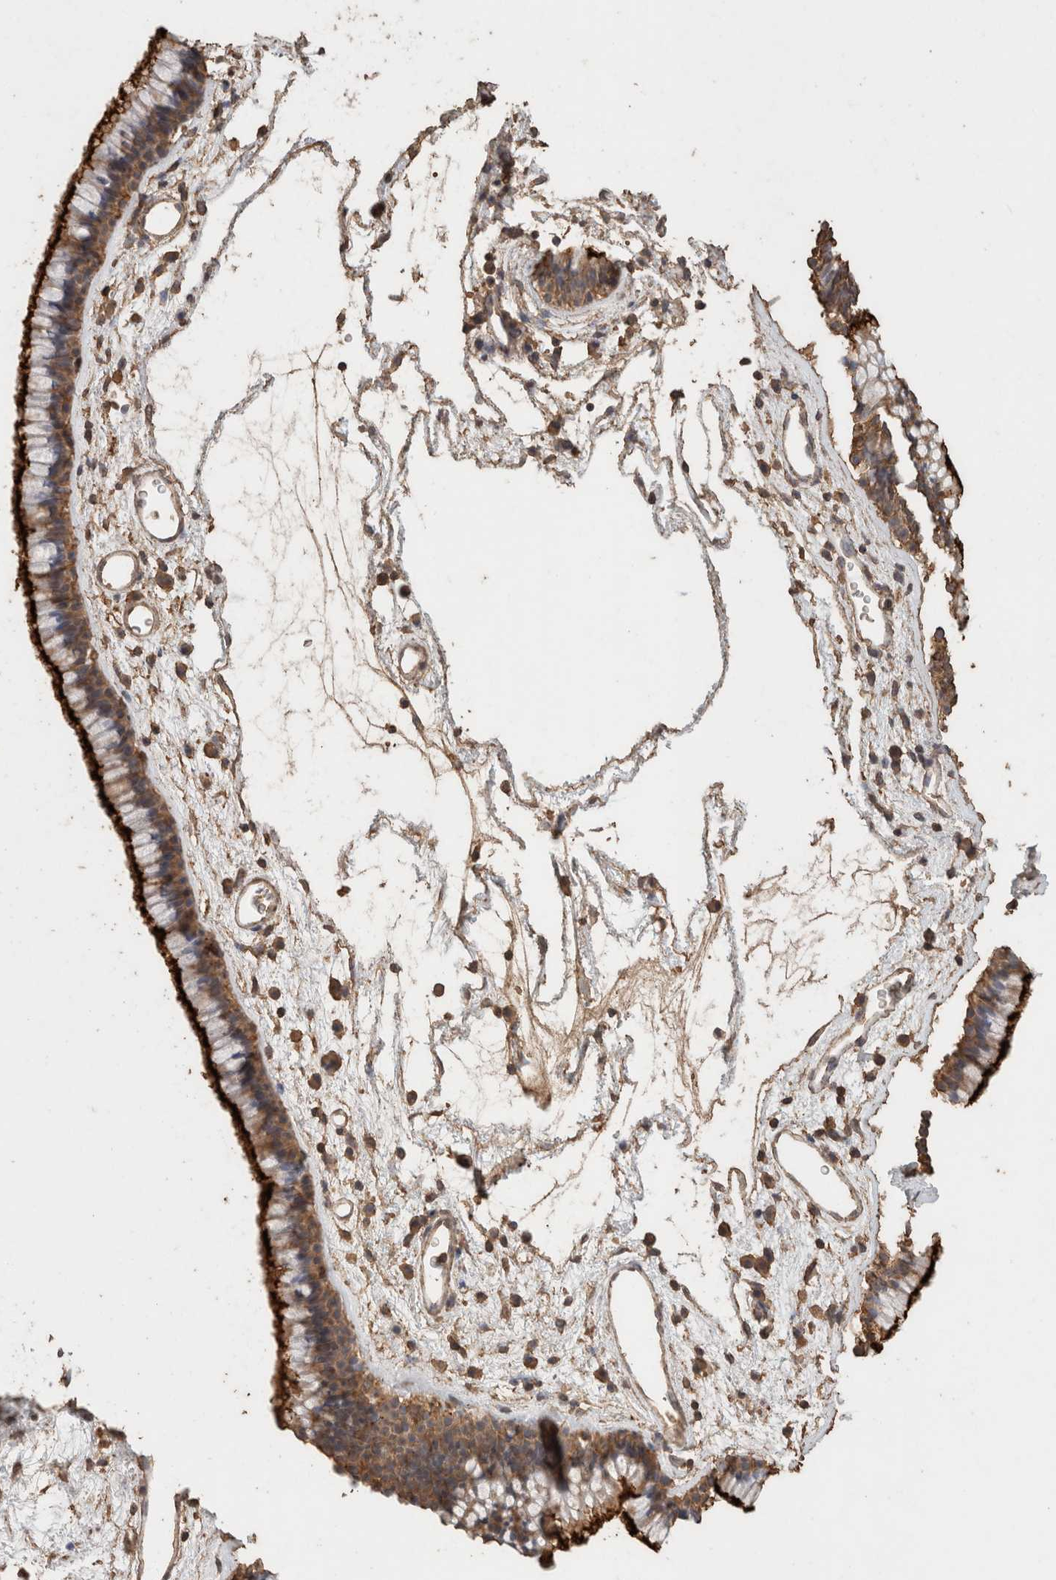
{"staining": {"intensity": "strong", "quantity": ">75%", "location": "cytoplasmic/membranous"}, "tissue": "nasopharynx", "cell_type": "Respiratory epithelial cells", "image_type": "normal", "snomed": [{"axis": "morphology", "description": "Normal tissue, NOS"}, {"axis": "morphology", "description": "Inflammation, NOS"}, {"axis": "topography", "description": "Nasopharynx"}], "caption": "Strong cytoplasmic/membranous positivity for a protein is present in approximately >75% of respiratory epithelial cells of benign nasopharynx using immunohistochemistry (IHC).", "gene": "CX3CL1", "patient": {"sex": "male", "age": 48}}